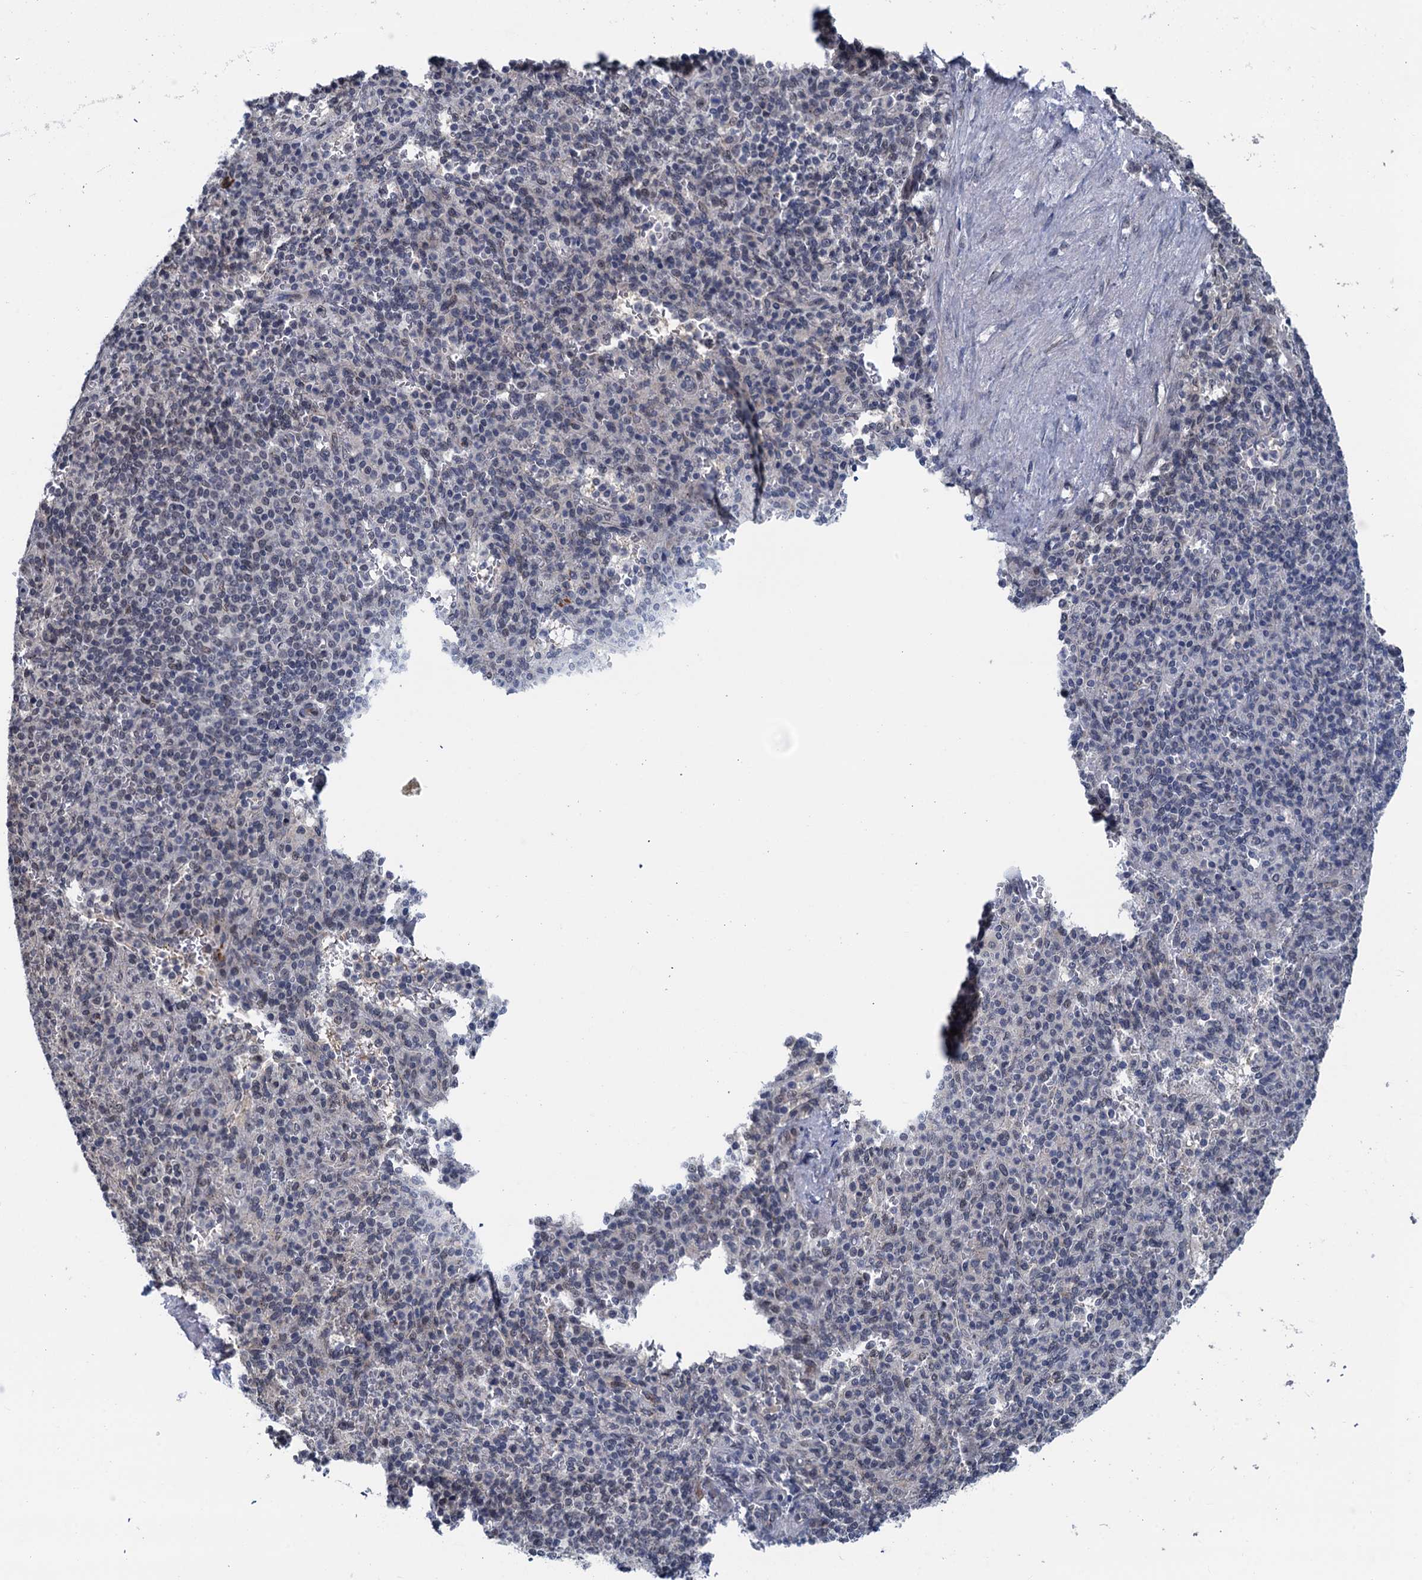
{"staining": {"intensity": "negative", "quantity": "none", "location": "none"}, "tissue": "spleen", "cell_type": "Cells in red pulp", "image_type": "normal", "snomed": [{"axis": "morphology", "description": "Normal tissue, NOS"}, {"axis": "topography", "description": "Spleen"}], "caption": "Cells in red pulp show no significant staining in normal spleen. The staining is performed using DAB (3,3'-diaminobenzidine) brown chromogen with nuclei counter-stained in using hematoxylin.", "gene": "RASSF4", "patient": {"sex": "female", "age": 74}}